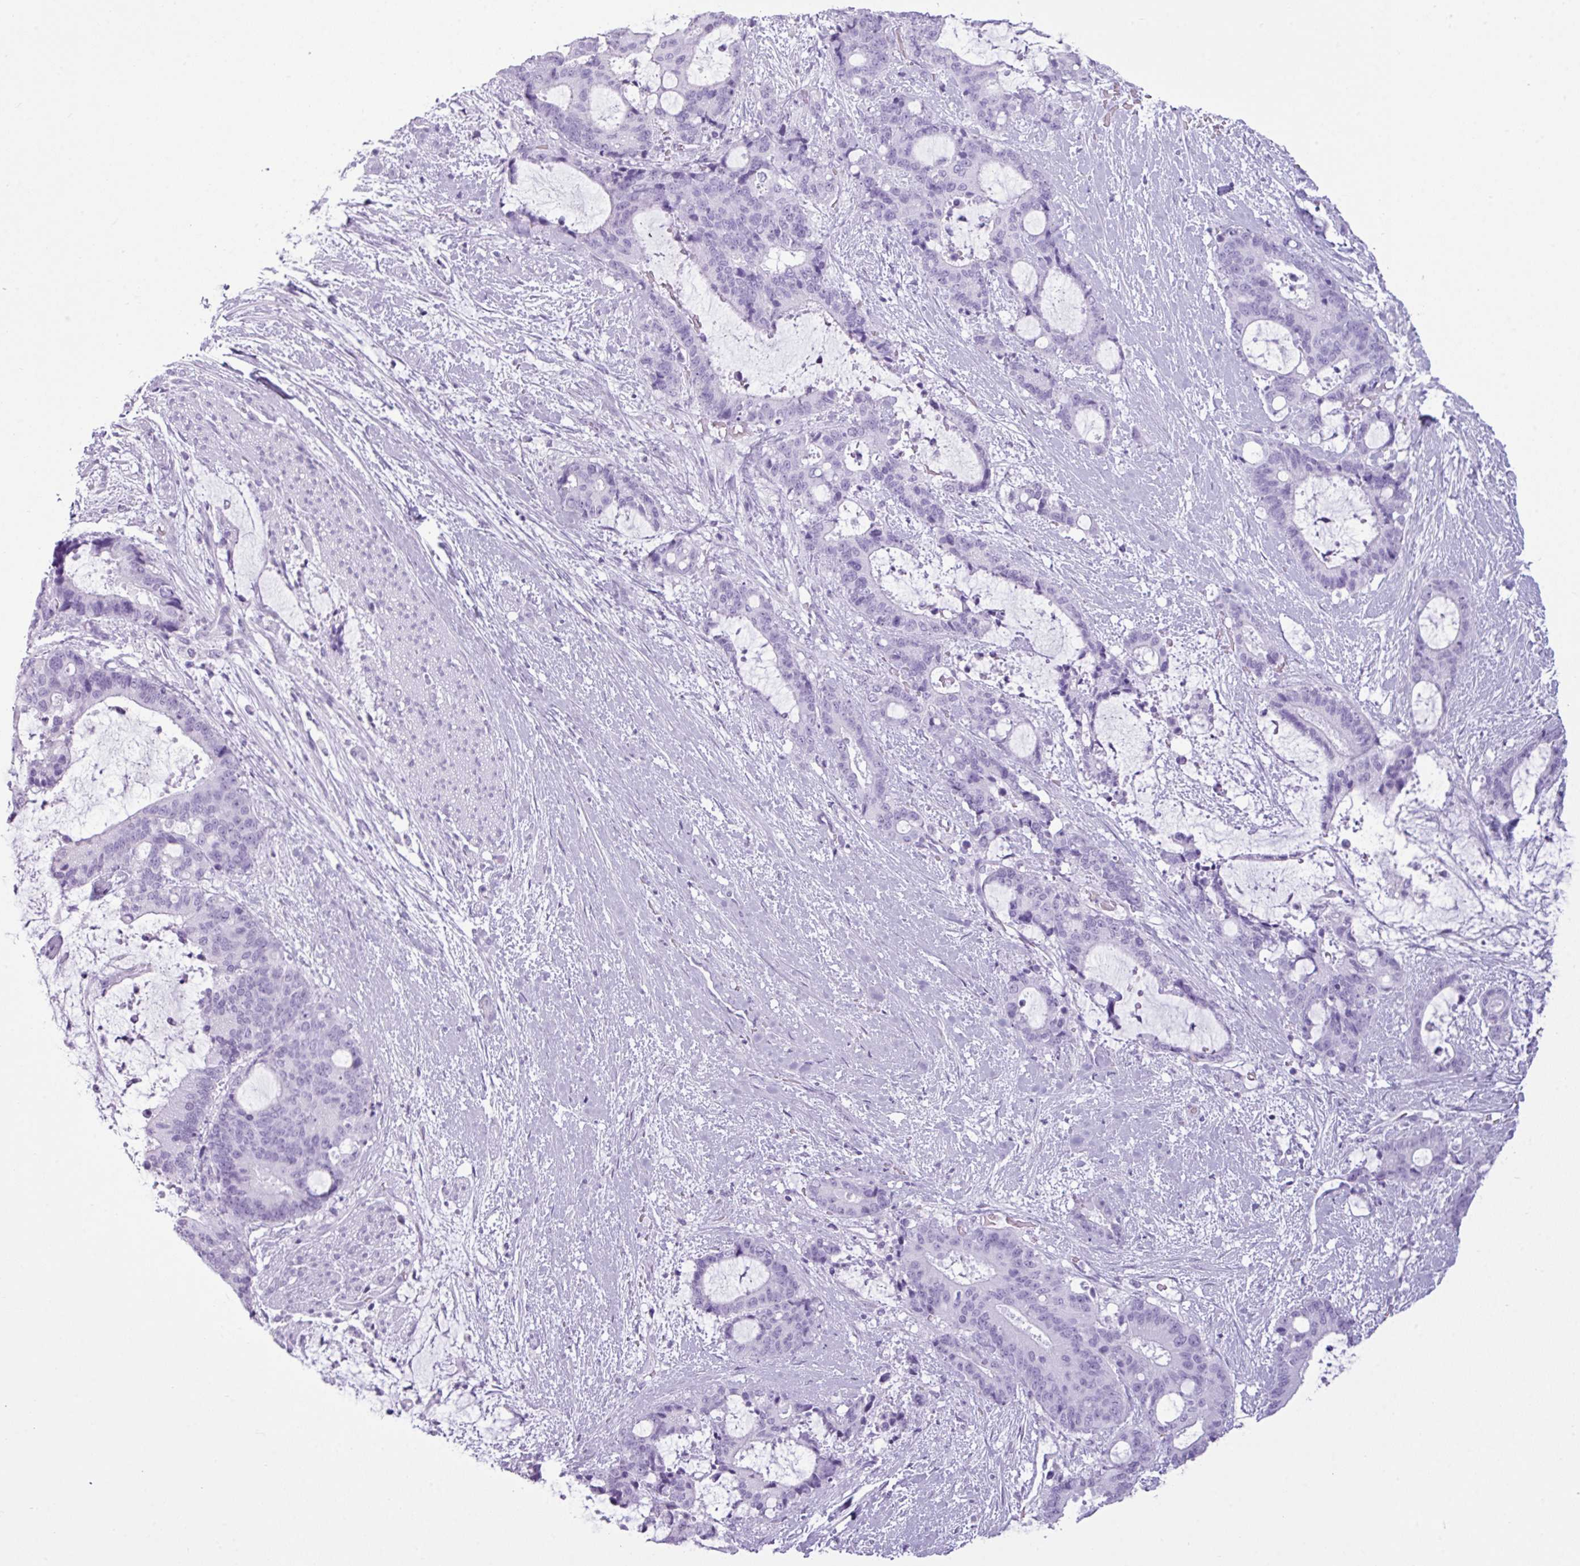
{"staining": {"intensity": "negative", "quantity": "none", "location": "none"}, "tissue": "liver cancer", "cell_type": "Tumor cells", "image_type": "cancer", "snomed": [{"axis": "morphology", "description": "Normal tissue, NOS"}, {"axis": "morphology", "description": "Cholangiocarcinoma"}, {"axis": "topography", "description": "Liver"}, {"axis": "topography", "description": "Peripheral nerve tissue"}], "caption": "This is a photomicrograph of immunohistochemistry staining of cholangiocarcinoma (liver), which shows no staining in tumor cells.", "gene": "AMY1B", "patient": {"sex": "female", "age": 73}}